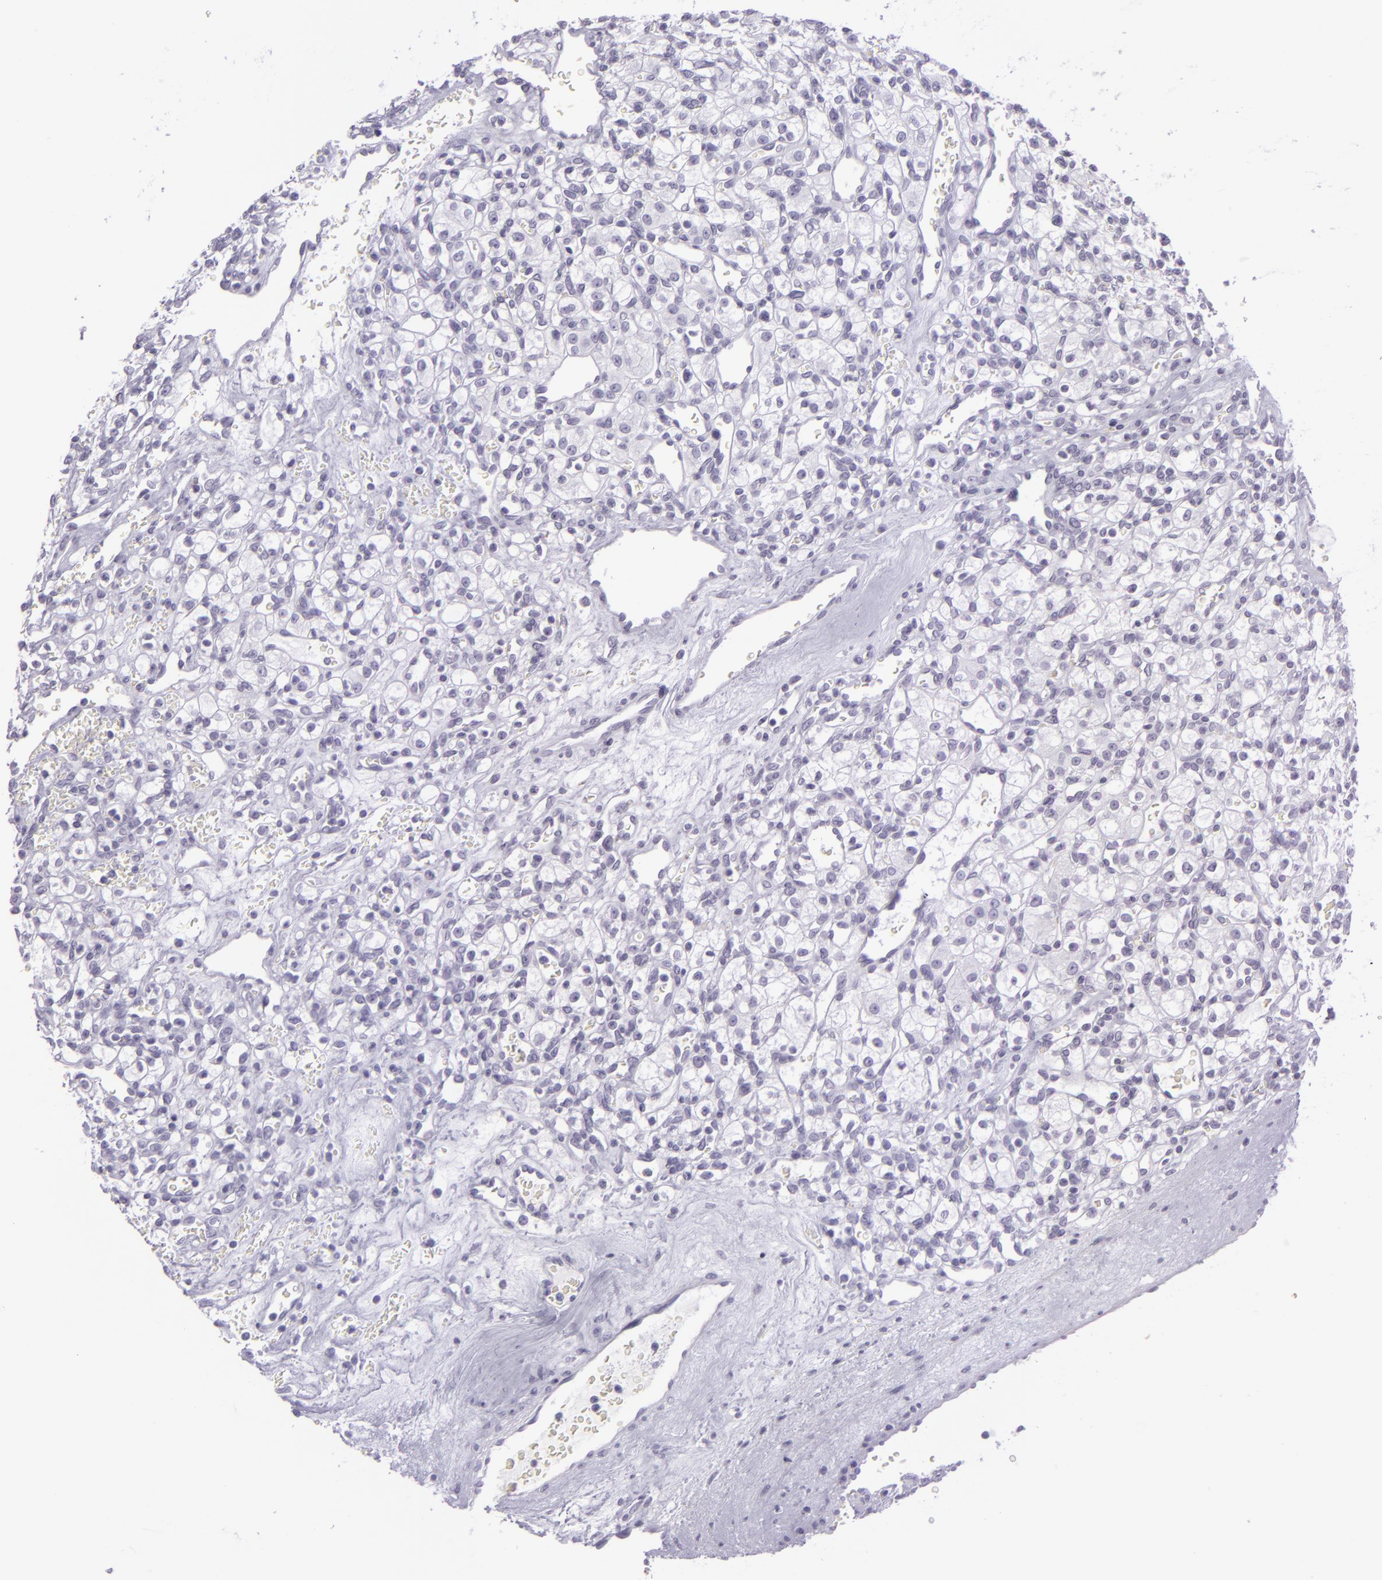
{"staining": {"intensity": "negative", "quantity": "none", "location": "none"}, "tissue": "renal cancer", "cell_type": "Tumor cells", "image_type": "cancer", "snomed": [{"axis": "morphology", "description": "Adenocarcinoma, NOS"}, {"axis": "topography", "description": "Kidney"}], "caption": "Renal cancer was stained to show a protein in brown. There is no significant staining in tumor cells.", "gene": "MUC6", "patient": {"sex": "female", "age": 62}}